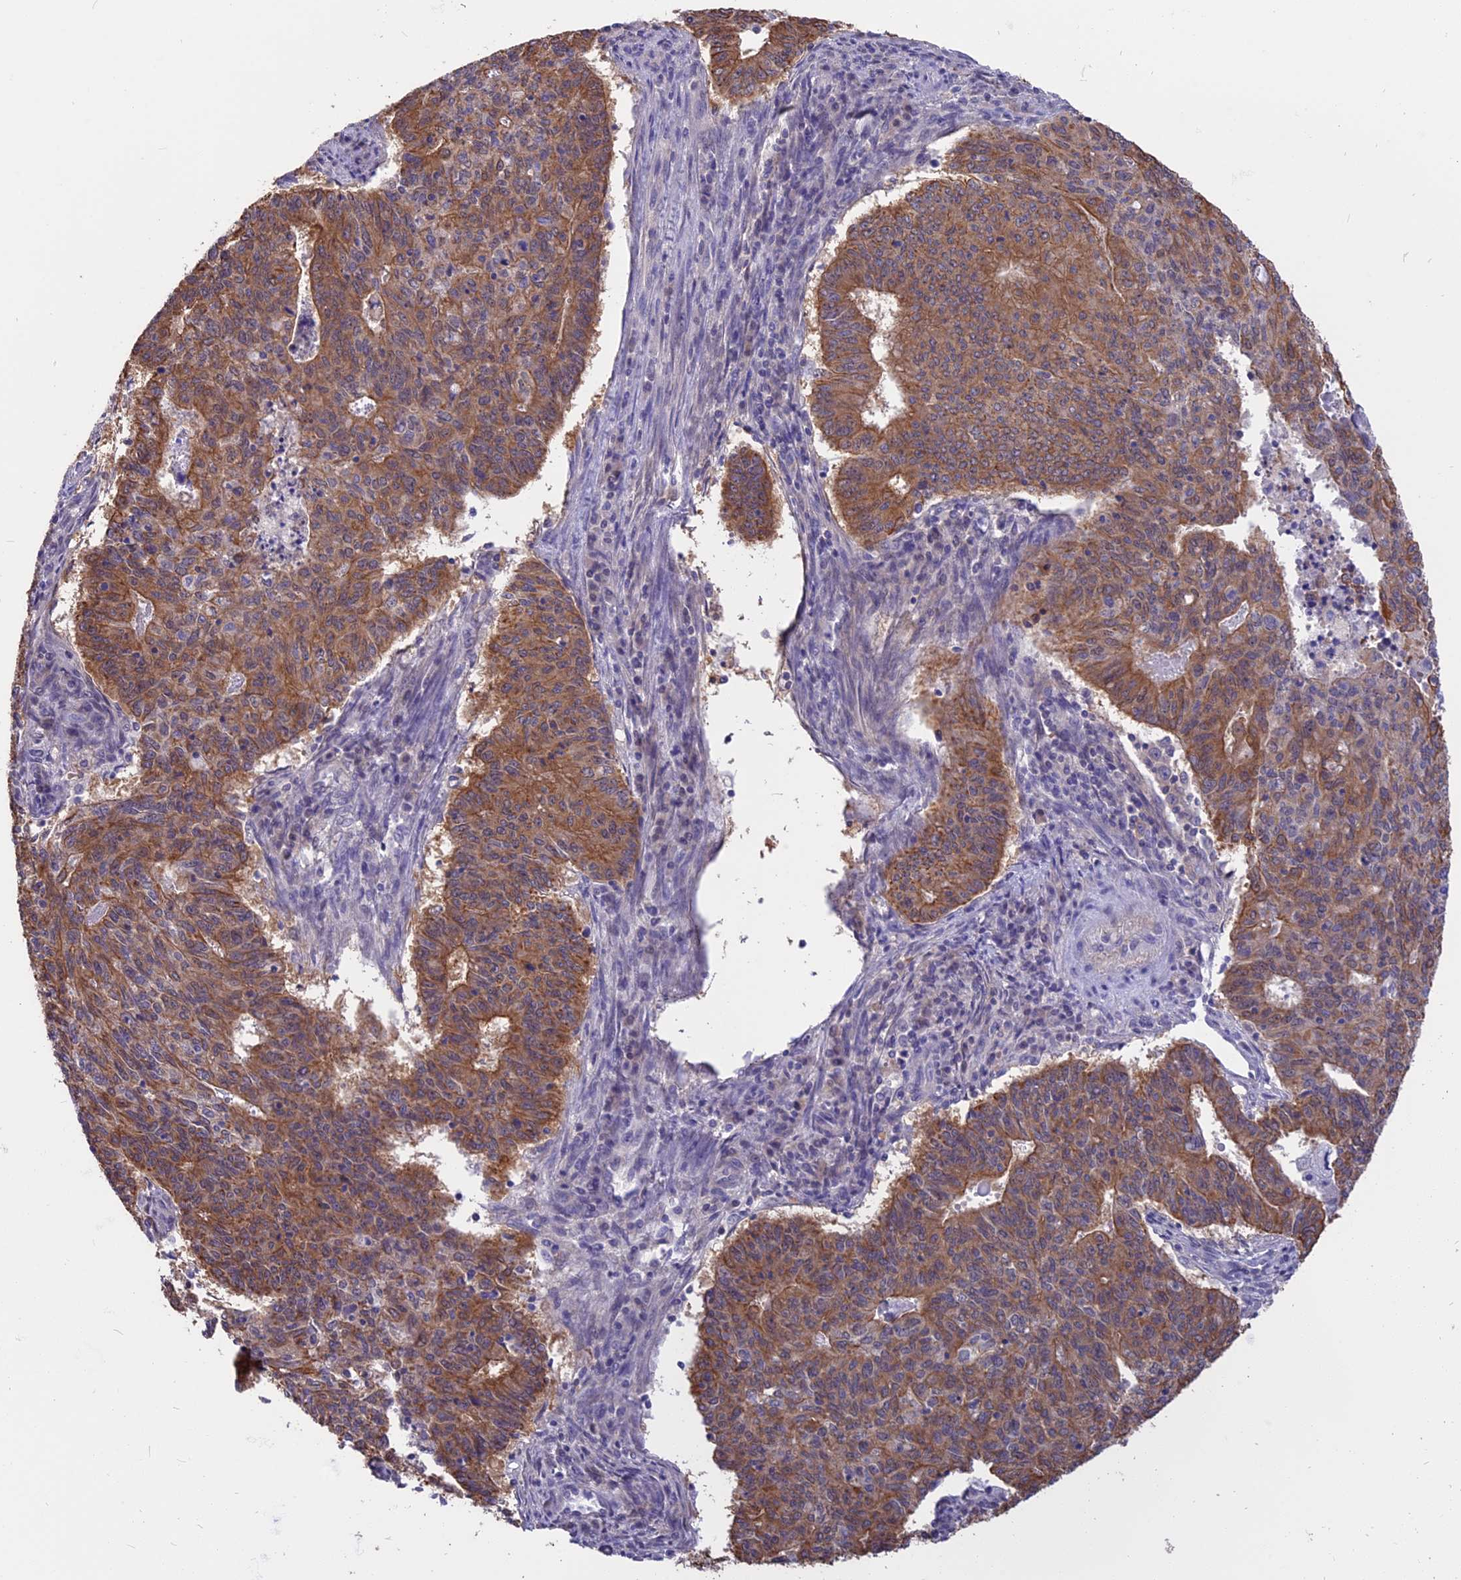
{"staining": {"intensity": "moderate", "quantity": "25%-75%", "location": "cytoplasmic/membranous"}, "tissue": "endometrial cancer", "cell_type": "Tumor cells", "image_type": "cancer", "snomed": [{"axis": "morphology", "description": "Adenocarcinoma, NOS"}, {"axis": "topography", "description": "Endometrium"}], "caption": "About 25%-75% of tumor cells in adenocarcinoma (endometrial) demonstrate moderate cytoplasmic/membranous protein staining as visualized by brown immunohistochemical staining.", "gene": "STUB1", "patient": {"sex": "female", "age": 59}}